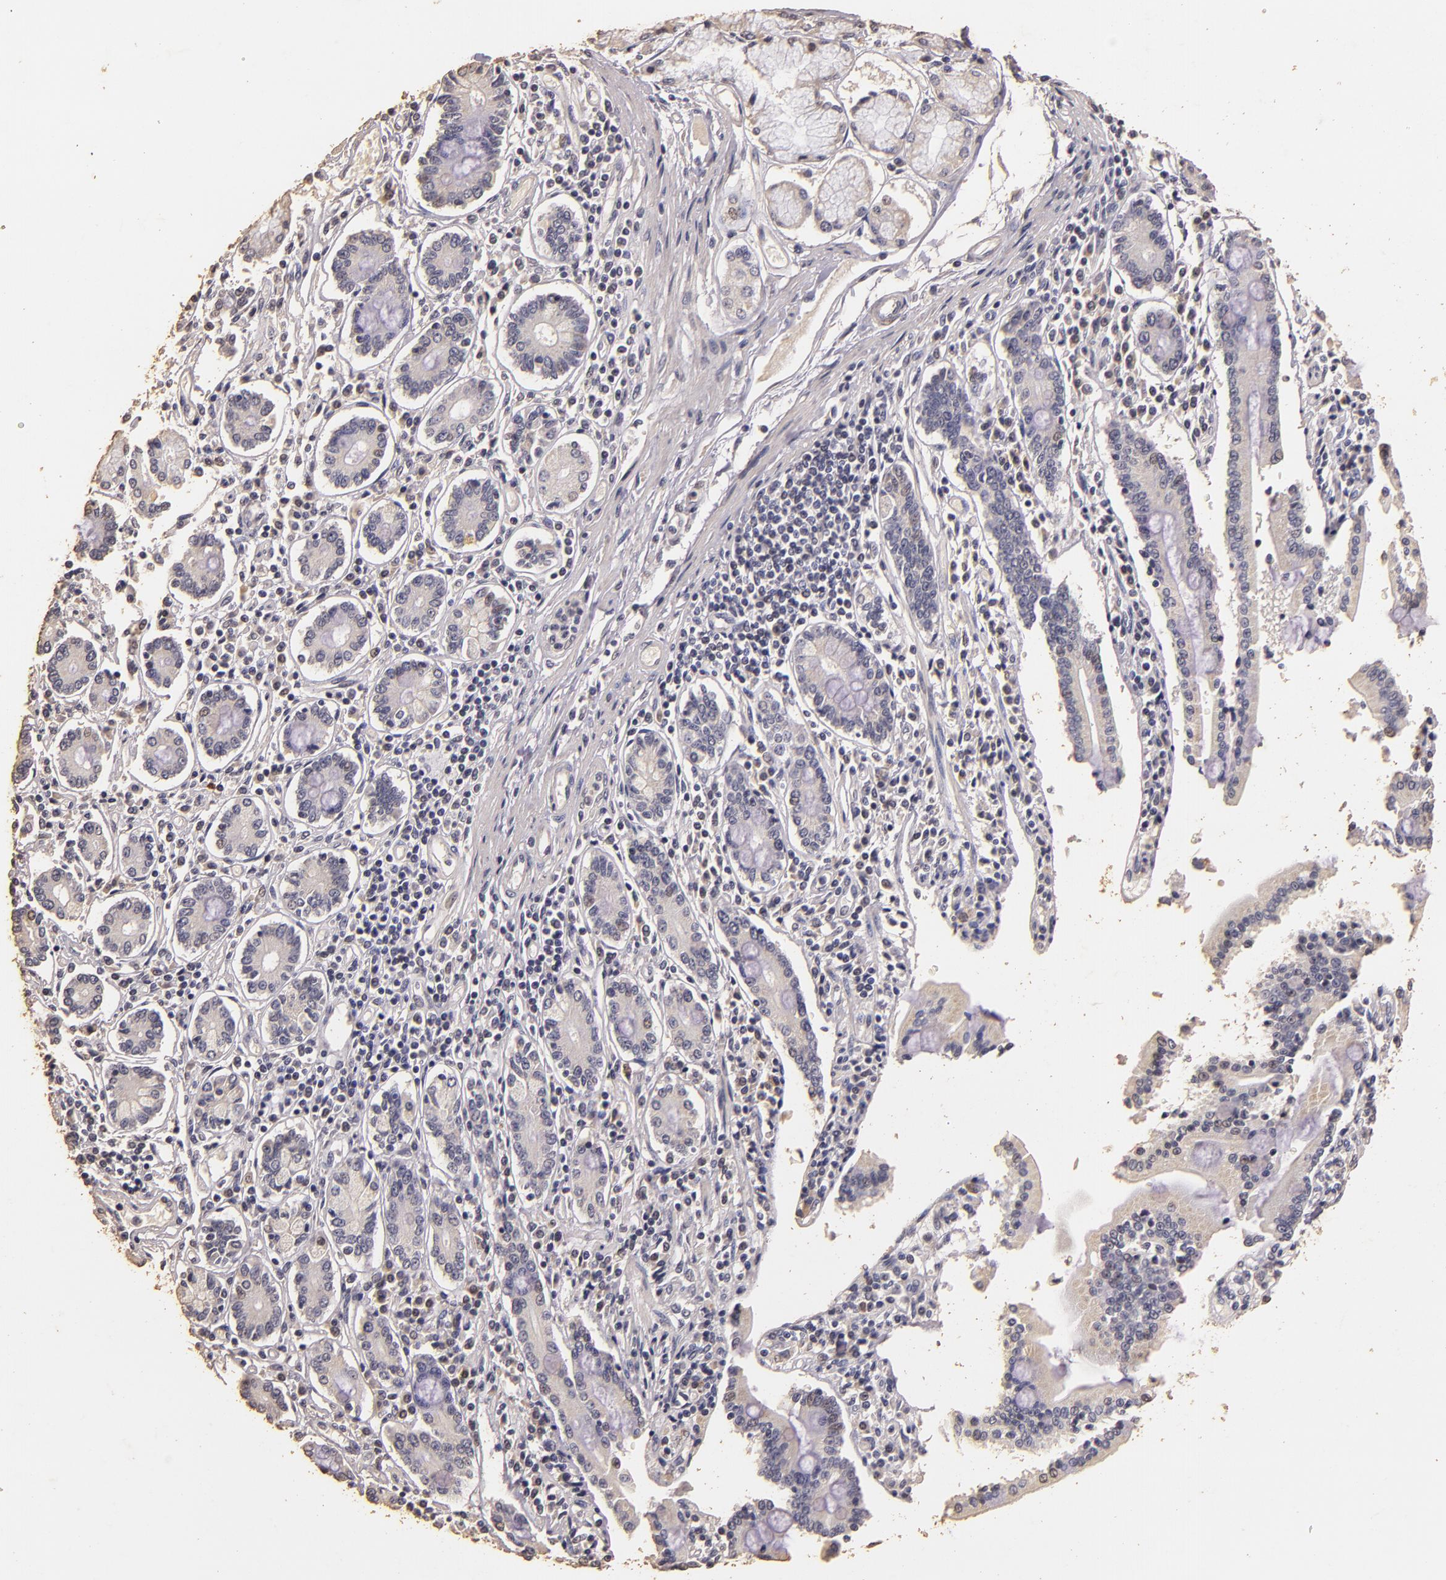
{"staining": {"intensity": "negative", "quantity": "none", "location": "none"}, "tissue": "pancreatic cancer", "cell_type": "Tumor cells", "image_type": "cancer", "snomed": [{"axis": "morphology", "description": "Adenocarcinoma, NOS"}, {"axis": "topography", "description": "Pancreas"}], "caption": "The immunohistochemistry photomicrograph has no significant staining in tumor cells of pancreatic cancer (adenocarcinoma) tissue.", "gene": "BCL2L13", "patient": {"sex": "female", "age": 57}}